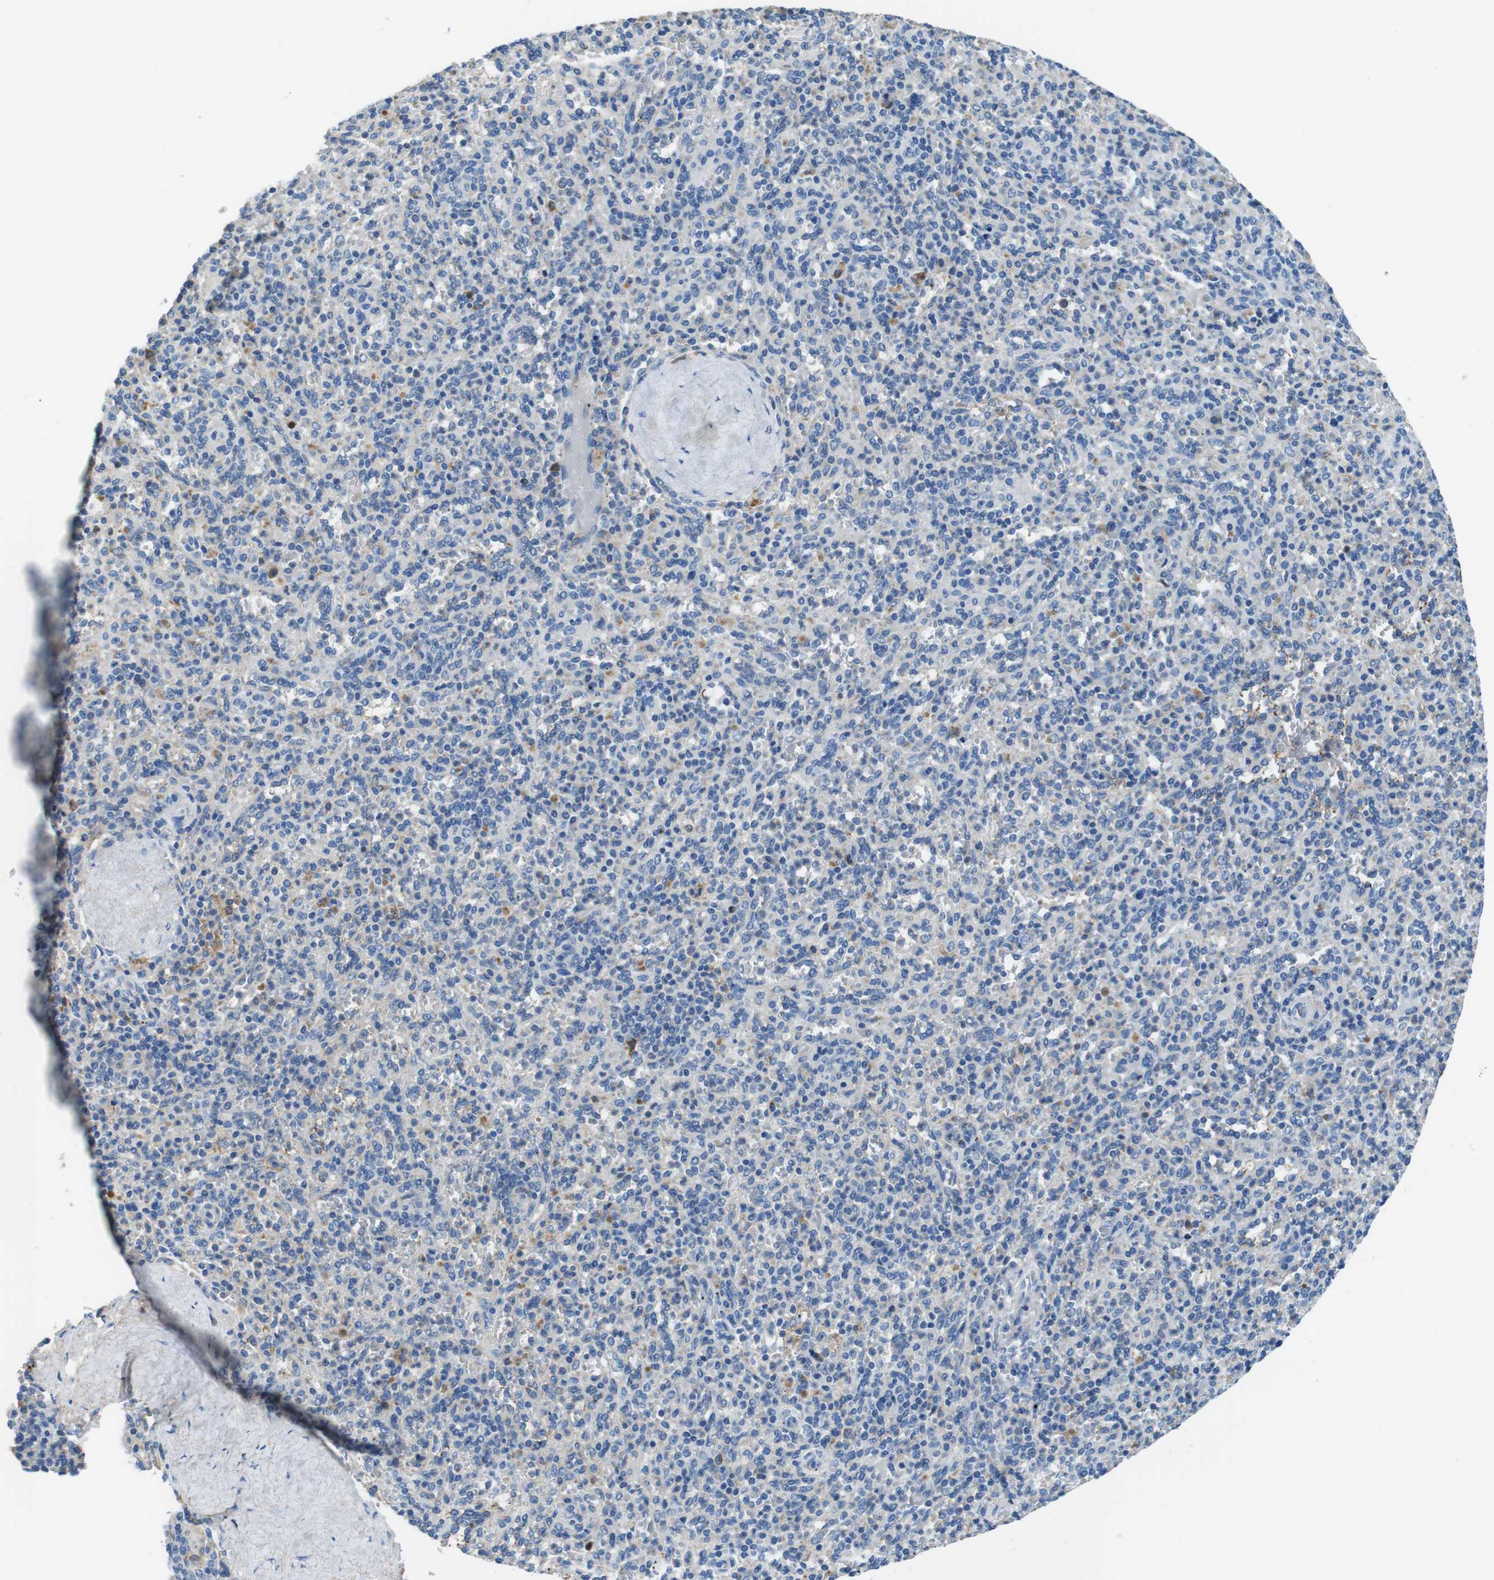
{"staining": {"intensity": "negative", "quantity": "none", "location": "none"}, "tissue": "spleen", "cell_type": "Cells in red pulp", "image_type": "normal", "snomed": [{"axis": "morphology", "description": "Normal tissue, NOS"}, {"axis": "topography", "description": "Spleen"}], "caption": "A histopathology image of human spleen is negative for staining in cells in red pulp. (DAB IHC with hematoxylin counter stain).", "gene": "TMPRSS15", "patient": {"sex": "male", "age": 36}}